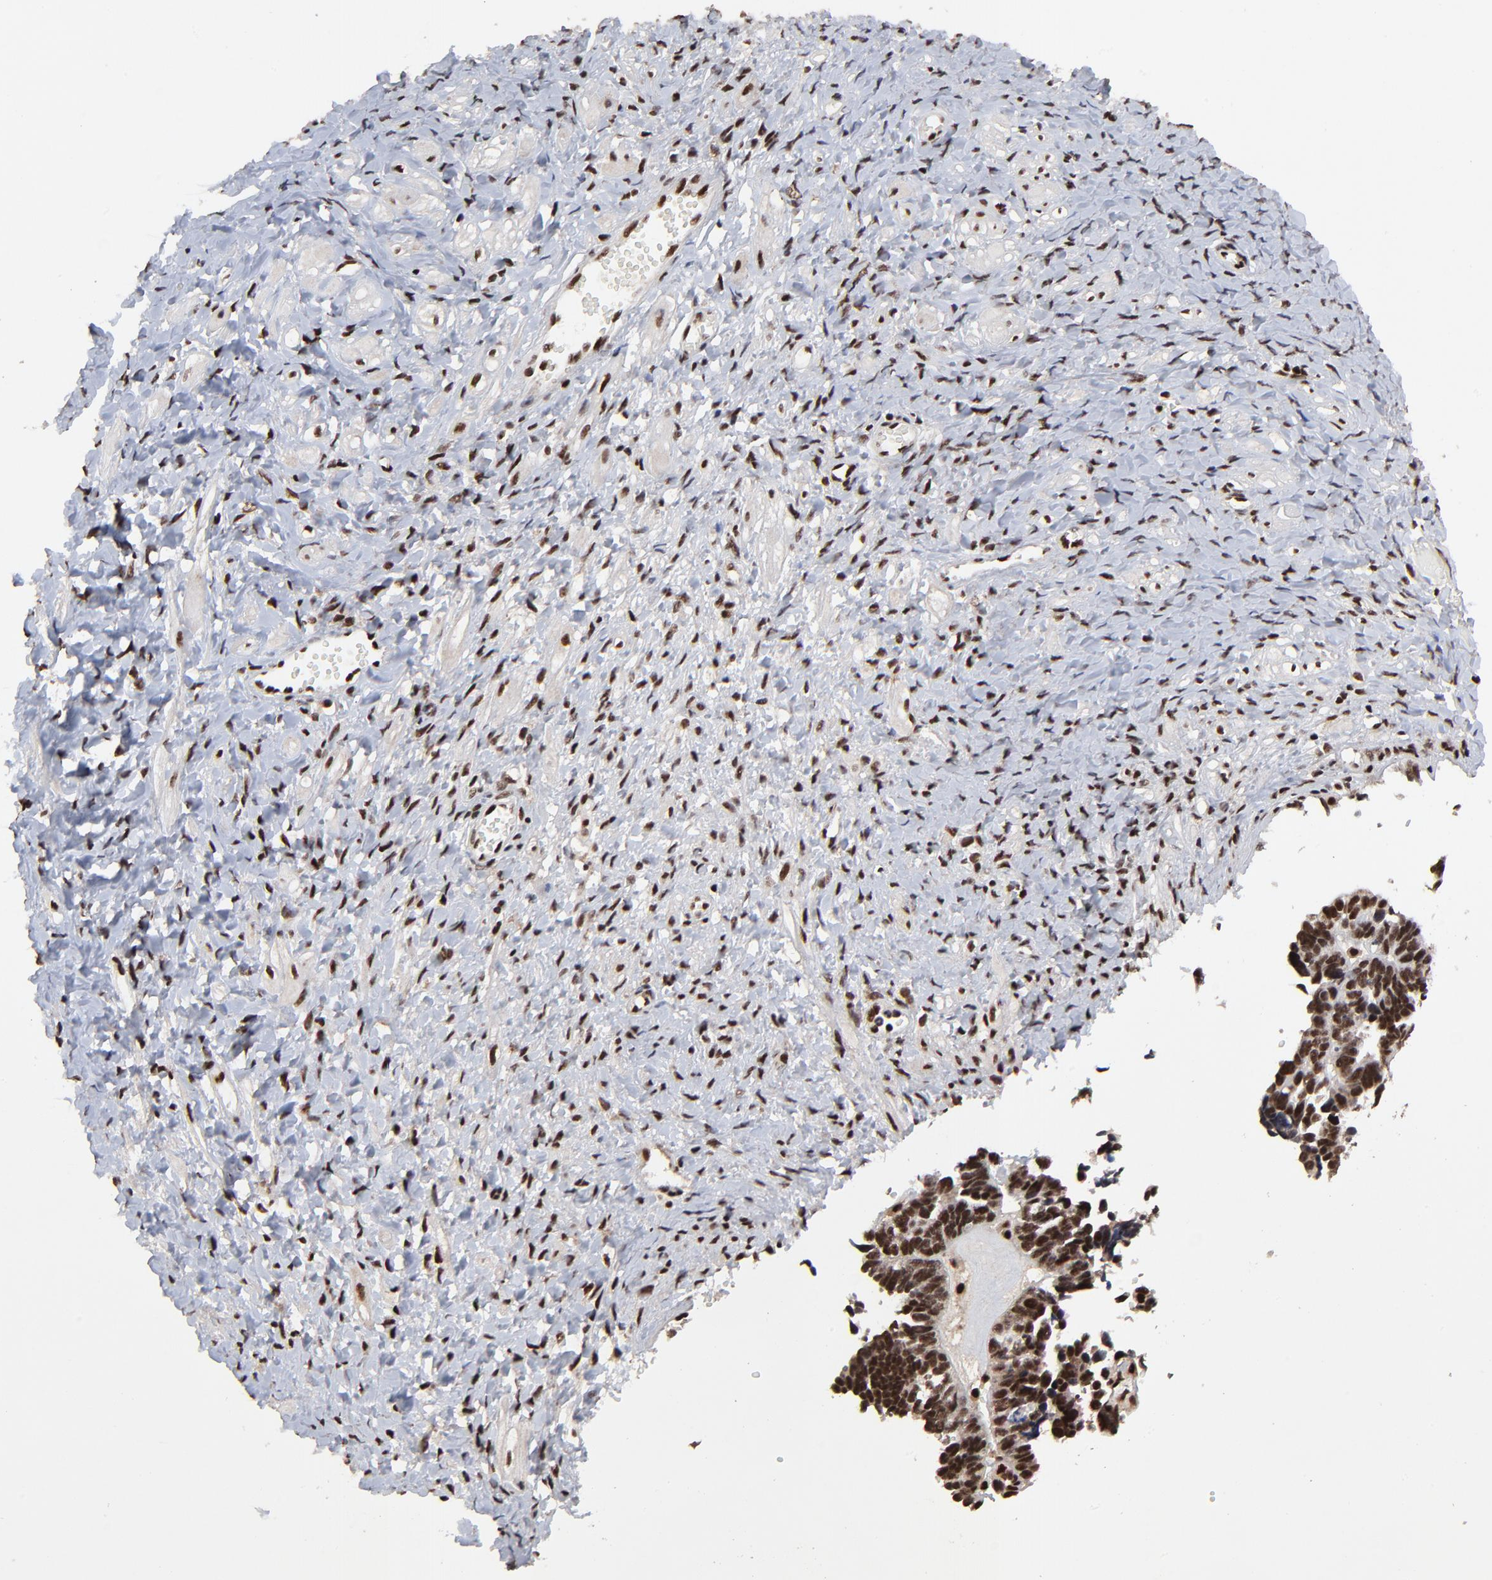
{"staining": {"intensity": "strong", "quantity": ">75%", "location": "nuclear"}, "tissue": "ovarian cancer", "cell_type": "Tumor cells", "image_type": "cancer", "snomed": [{"axis": "morphology", "description": "Cystadenocarcinoma, serous, NOS"}, {"axis": "topography", "description": "Ovary"}], "caption": "The immunohistochemical stain shows strong nuclear positivity in tumor cells of ovarian cancer tissue.", "gene": "RBM22", "patient": {"sex": "female", "age": 77}}